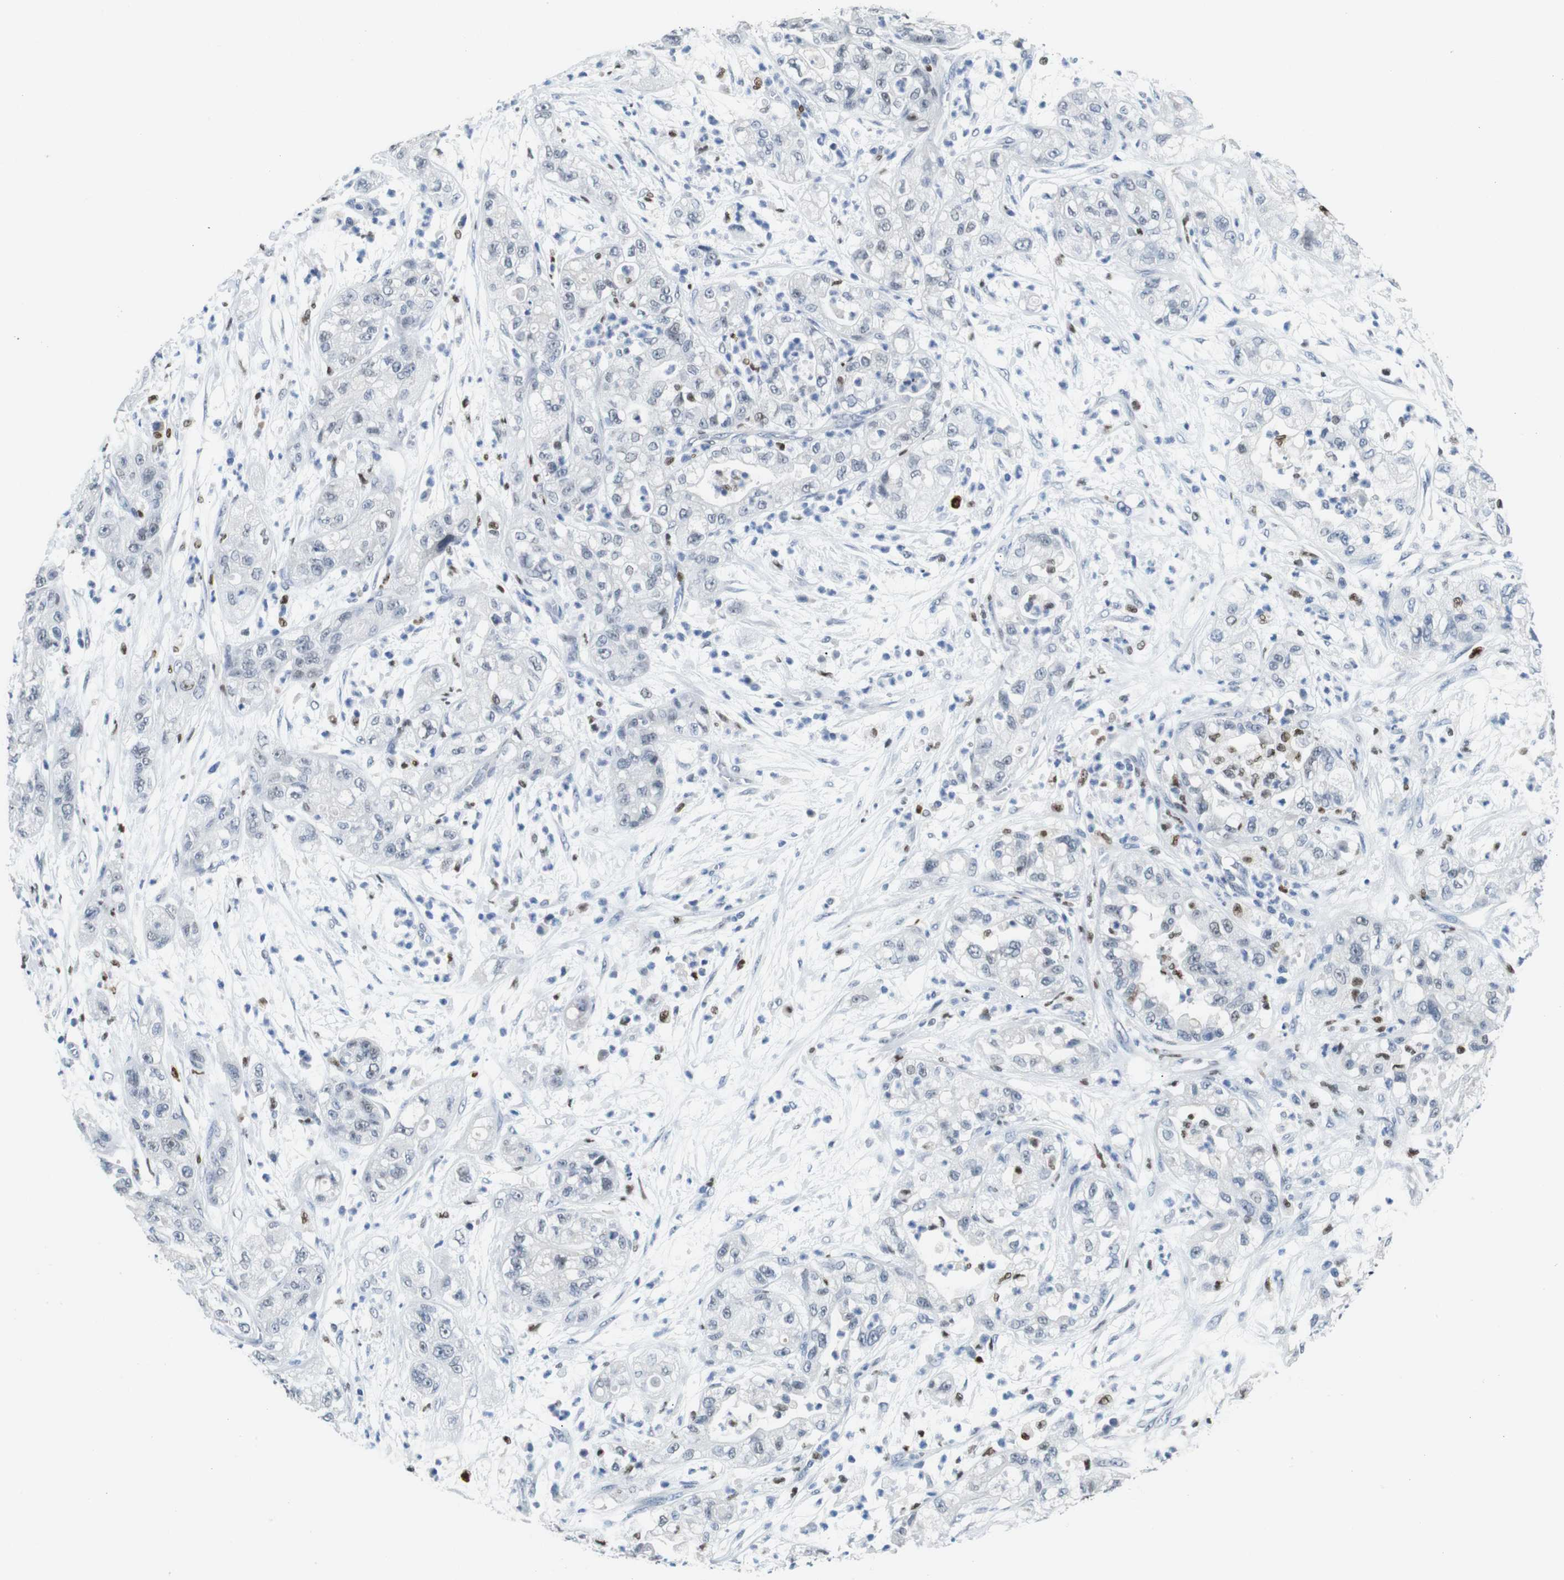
{"staining": {"intensity": "negative", "quantity": "none", "location": "none"}, "tissue": "pancreatic cancer", "cell_type": "Tumor cells", "image_type": "cancer", "snomed": [{"axis": "morphology", "description": "Adenocarcinoma, NOS"}, {"axis": "topography", "description": "Pancreas"}], "caption": "DAB (3,3'-diaminobenzidine) immunohistochemical staining of pancreatic adenocarcinoma exhibits no significant positivity in tumor cells.", "gene": "IRF8", "patient": {"sex": "female", "age": 78}}